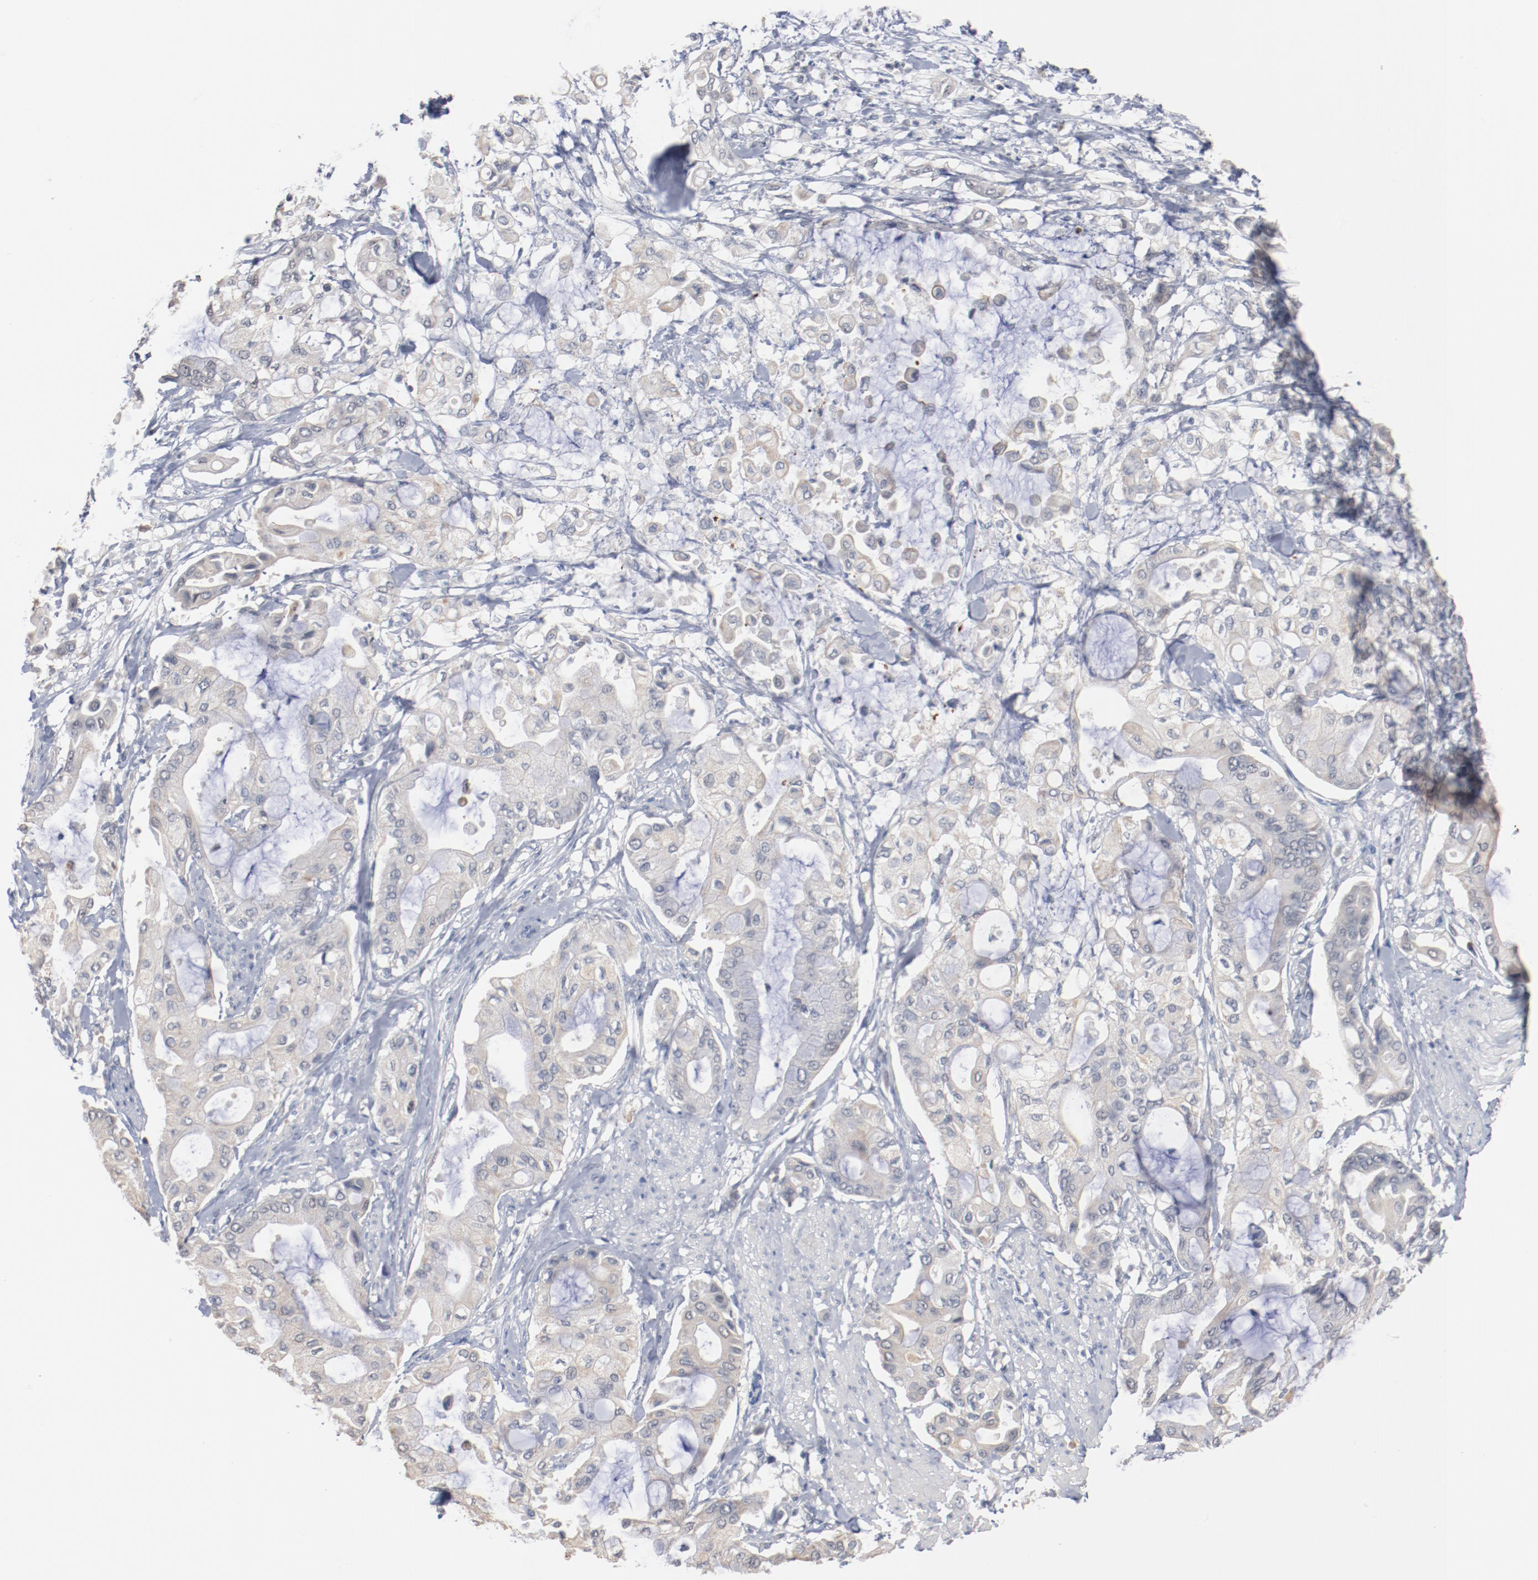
{"staining": {"intensity": "negative", "quantity": "none", "location": "none"}, "tissue": "pancreatic cancer", "cell_type": "Tumor cells", "image_type": "cancer", "snomed": [{"axis": "morphology", "description": "Adenocarcinoma, NOS"}, {"axis": "morphology", "description": "Adenocarcinoma, metastatic, NOS"}, {"axis": "topography", "description": "Lymph node"}, {"axis": "topography", "description": "Pancreas"}, {"axis": "topography", "description": "Duodenum"}], "caption": "Immunohistochemical staining of pancreatic cancer exhibits no significant positivity in tumor cells.", "gene": "ERICH1", "patient": {"sex": "female", "age": 64}}